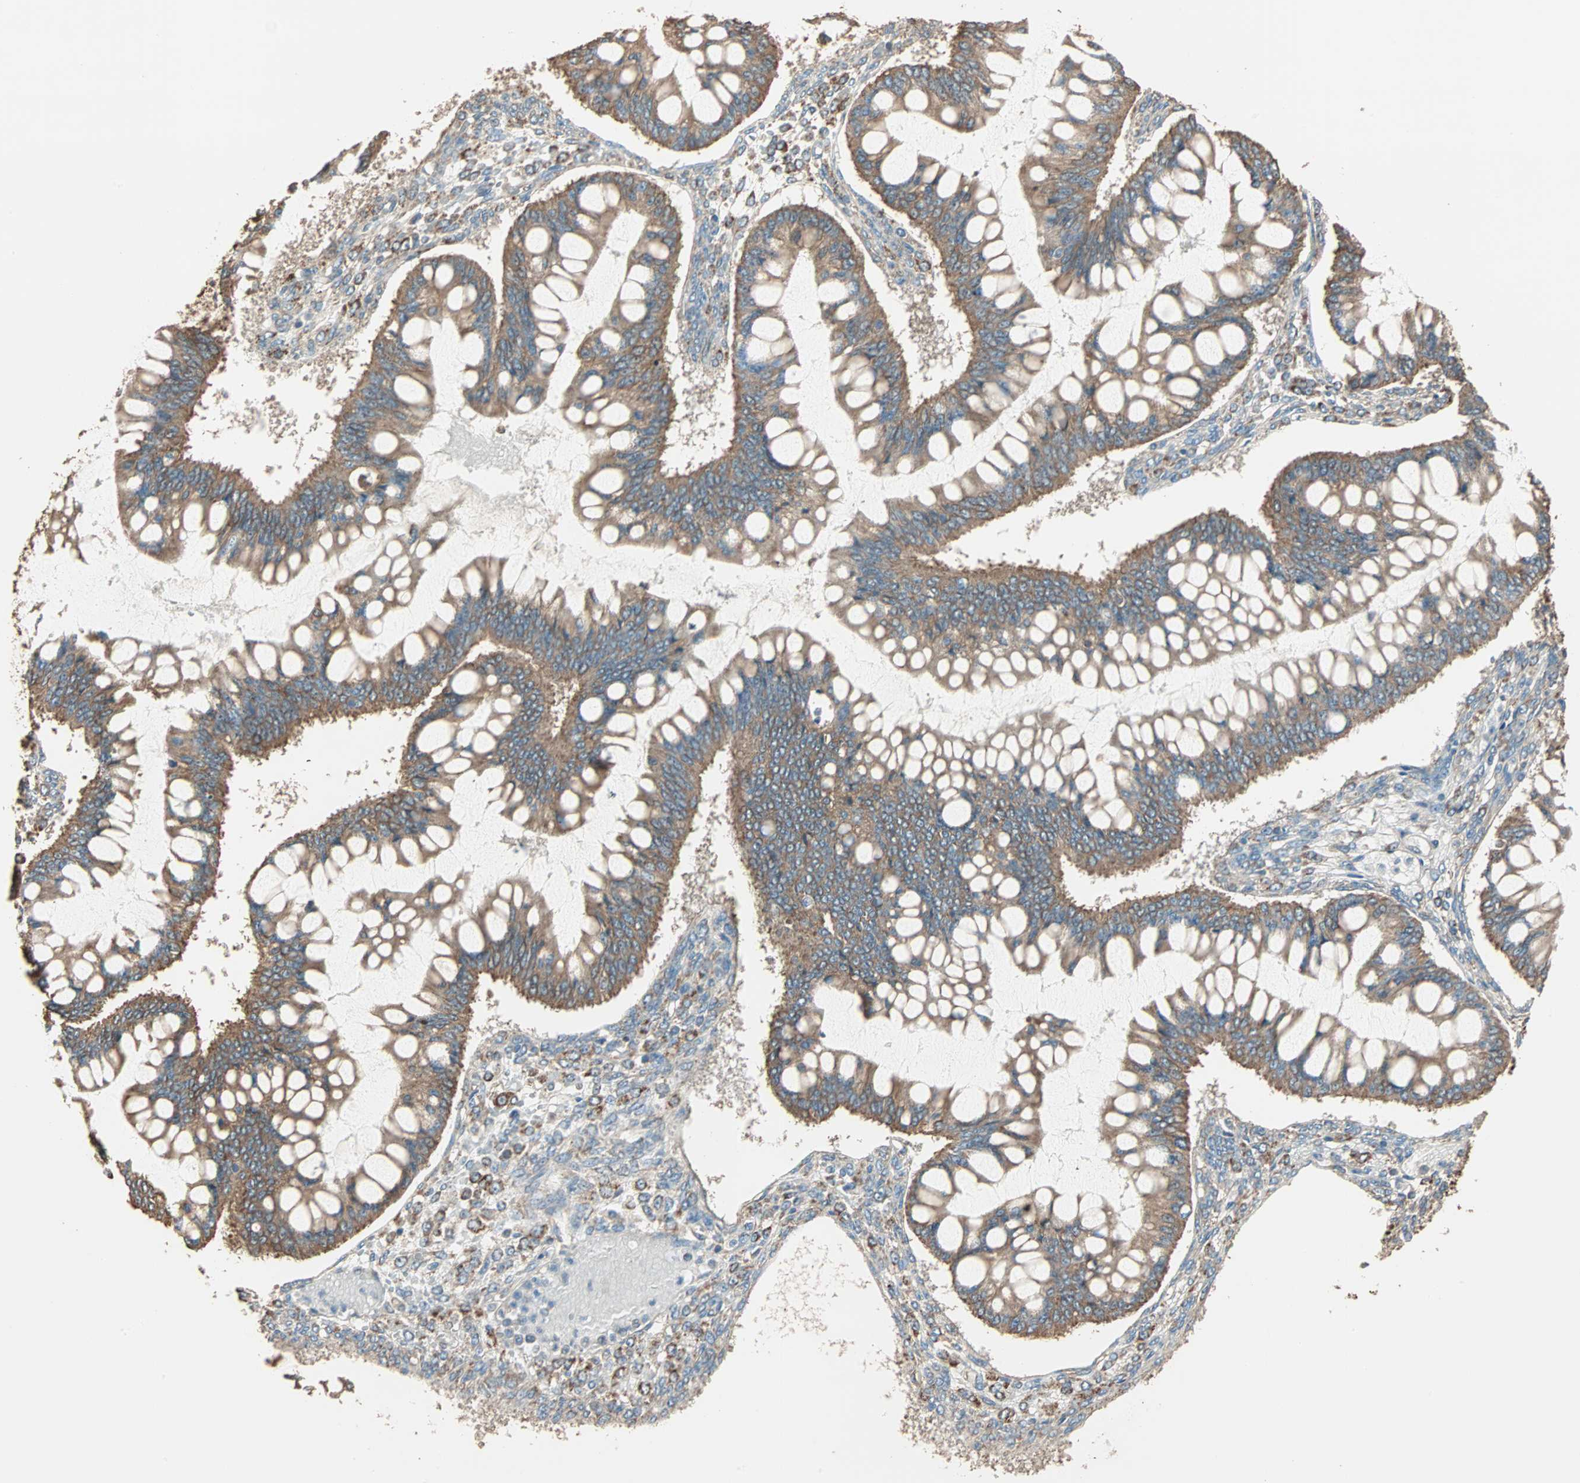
{"staining": {"intensity": "moderate", "quantity": ">75%", "location": "cytoplasmic/membranous"}, "tissue": "ovarian cancer", "cell_type": "Tumor cells", "image_type": "cancer", "snomed": [{"axis": "morphology", "description": "Cystadenocarcinoma, mucinous, NOS"}, {"axis": "topography", "description": "Ovary"}], "caption": "Ovarian cancer stained for a protein (brown) demonstrates moderate cytoplasmic/membranous positive staining in approximately >75% of tumor cells.", "gene": "EIF4G2", "patient": {"sex": "female", "age": 73}}